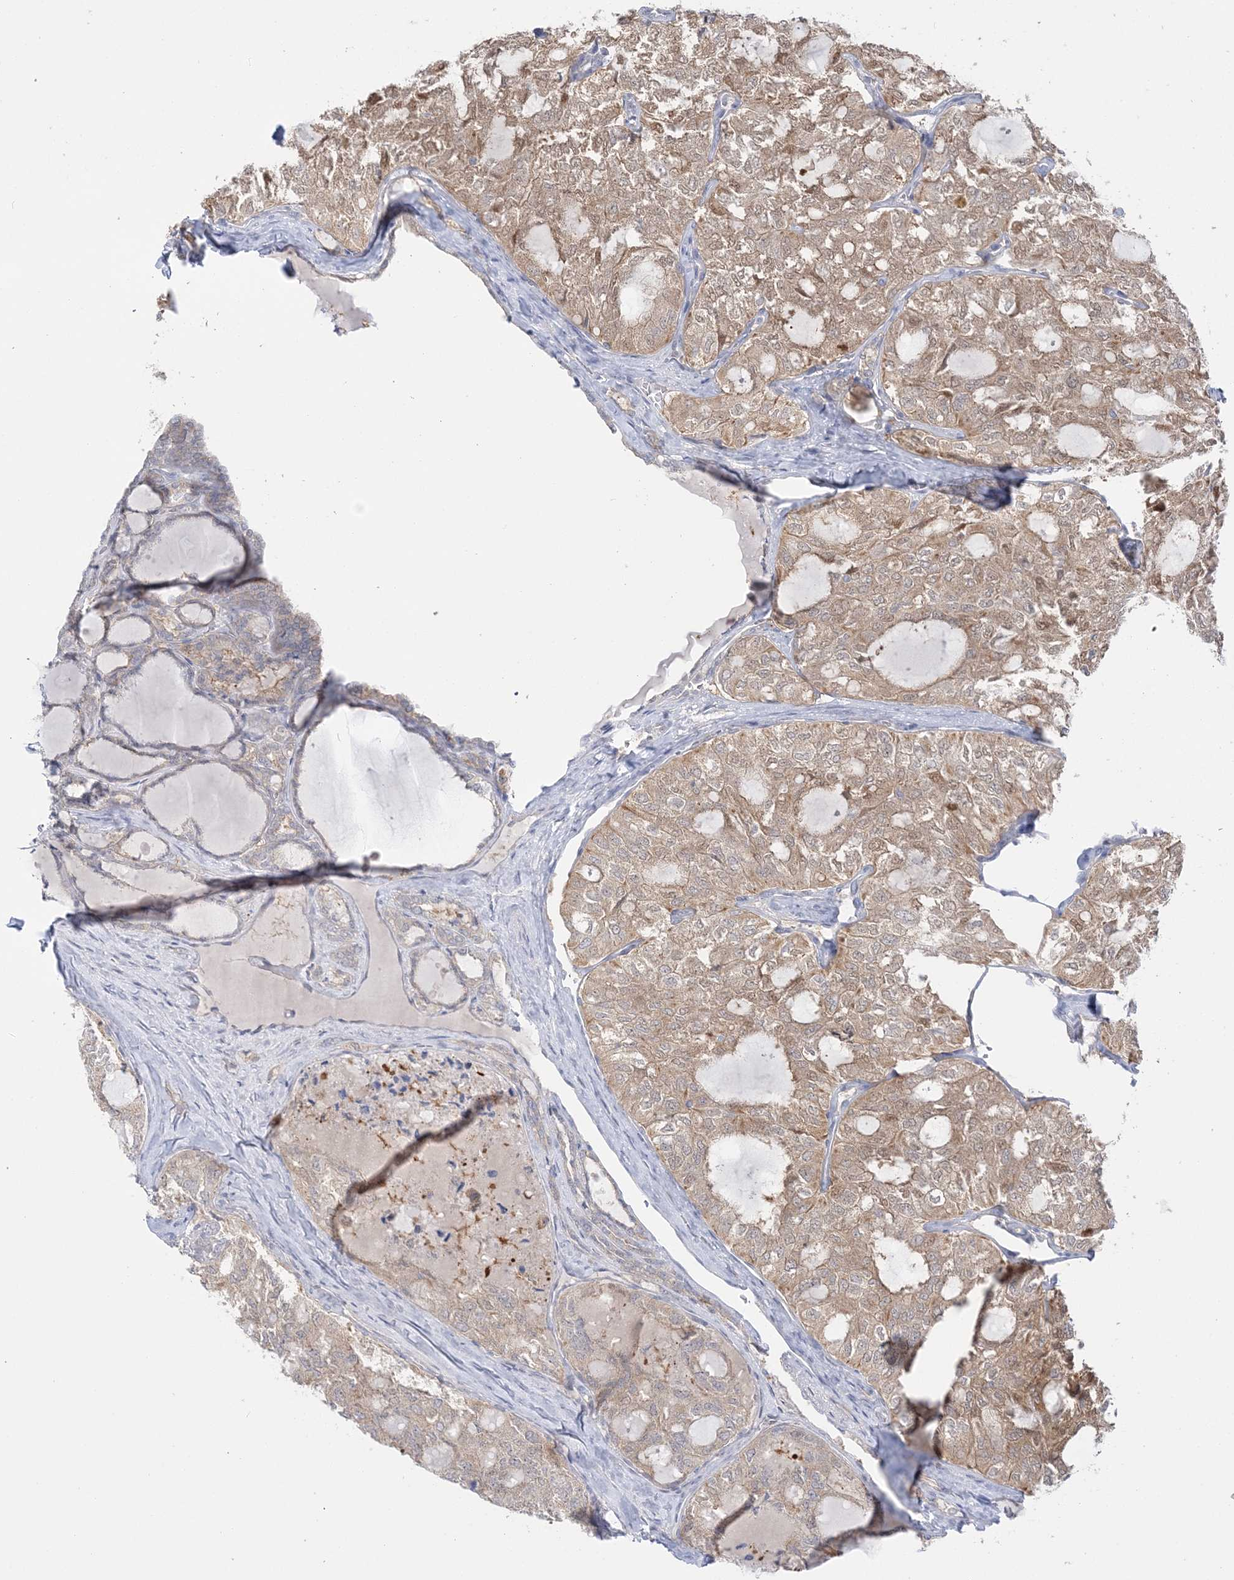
{"staining": {"intensity": "moderate", "quantity": "<25%", "location": "cytoplasmic/membranous"}, "tissue": "thyroid cancer", "cell_type": "Tumor cells", "image_type": "cancer", "snomed": [{"axis": "morphology", "description": "Follicular adenoma carcinoma, NOS"}, {"axis": "topography", "description": "Thyroid gland"}], "caption": "Follicular adenoma carcinoma (thyroid) stained for a protein (brown) exhibits moderate cytoplasmic/membranous positive staining in about <25% of tumor cells.", "gene": "THADA", "patient": {"sex": "male", "age": 75}}